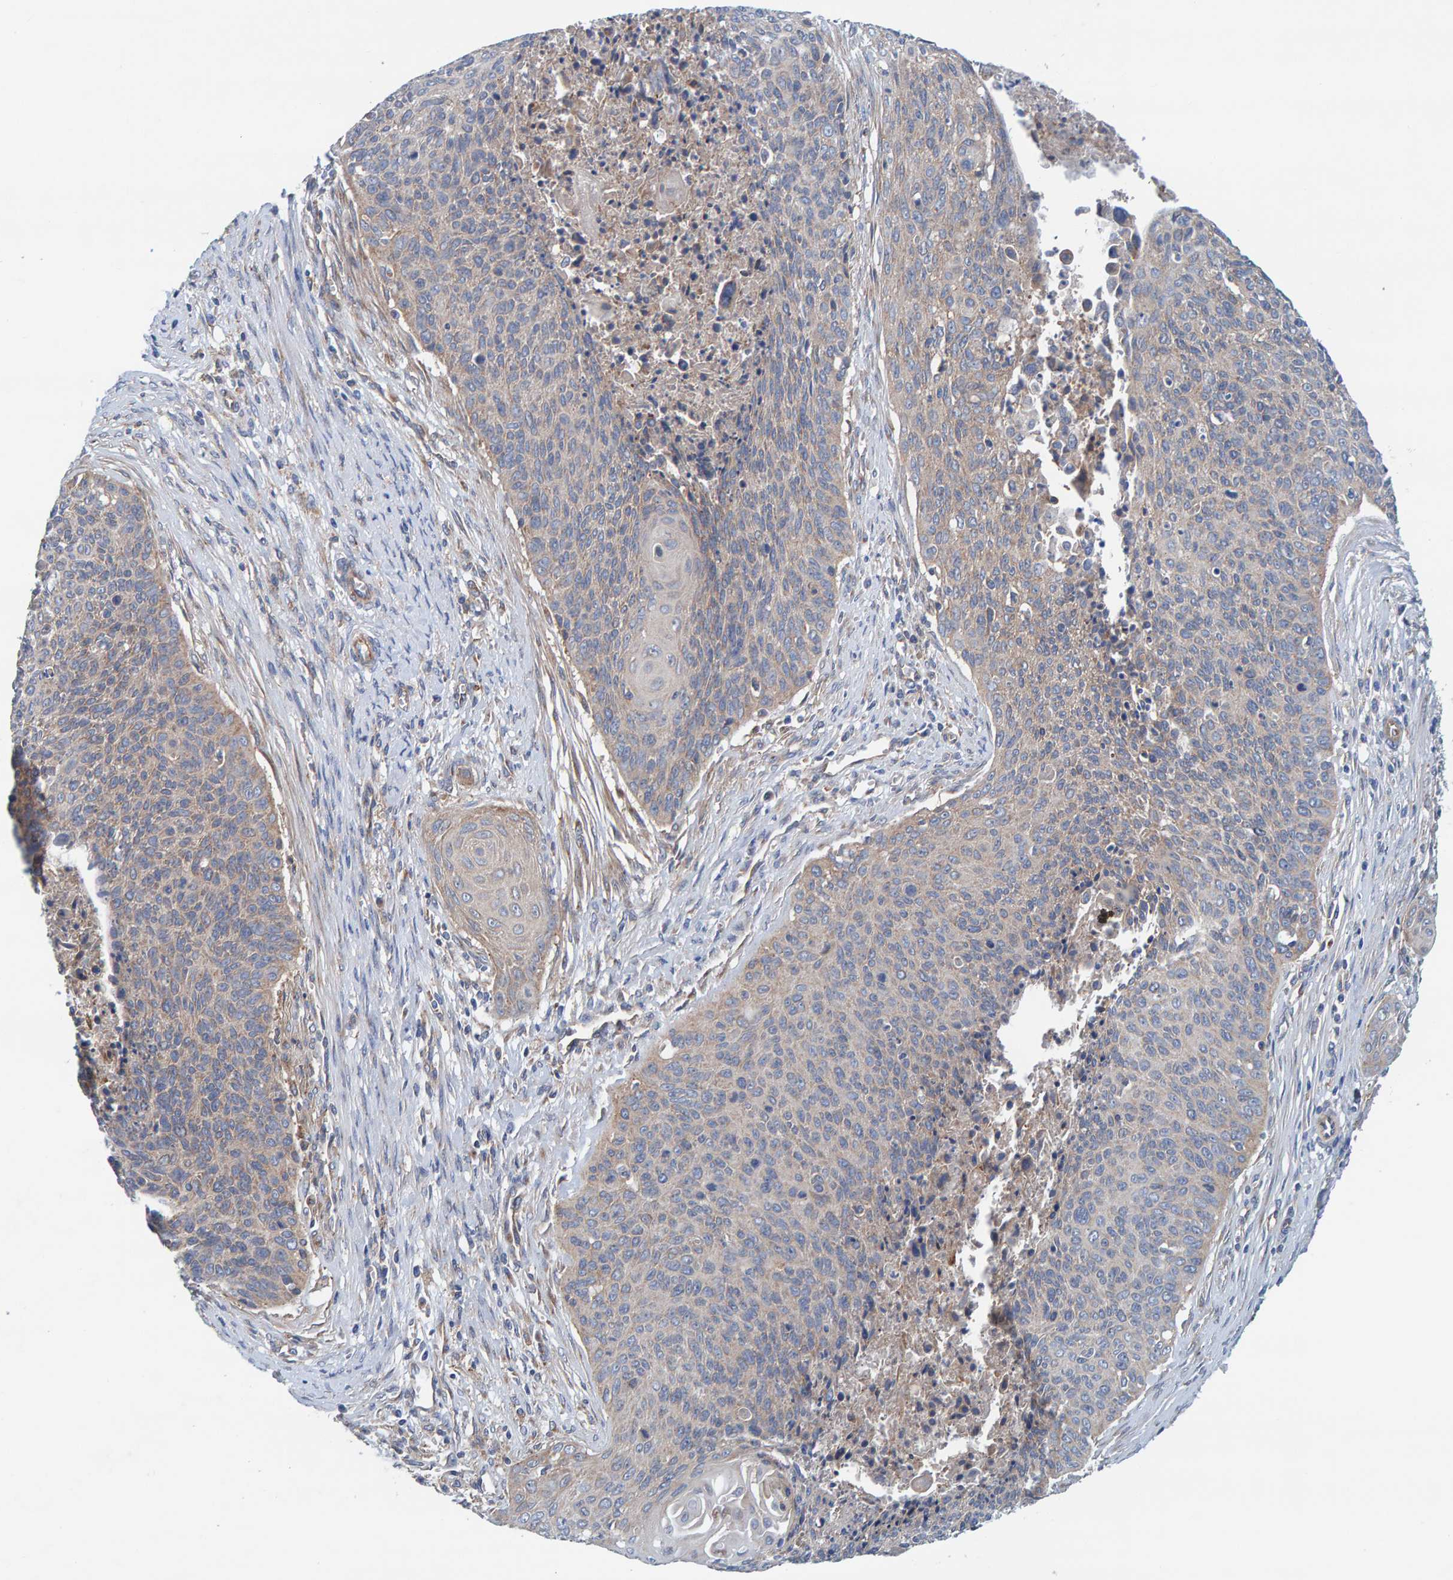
{"staining": {"intensity": "weak", "quantity": "<25%", "location": "cytoplasmic/membranous"}, "tissue": "cervical cancer", "cell_type": "Tumor cells", "image_type": "cancer", "snomed": [{"axis": "morphology", "description": "Squamous cell carcinoma, NOS"}, {"axis": "topography", "description": "Cervix"}], "caption": "Tumor cells show no significant protein positivity in cervical squamous cell carcinoma. (DAB immunohistochemistry (IHC), high magnification).", "gene": "MKLN1", "patient": {"sex": "female", "age": 55}}